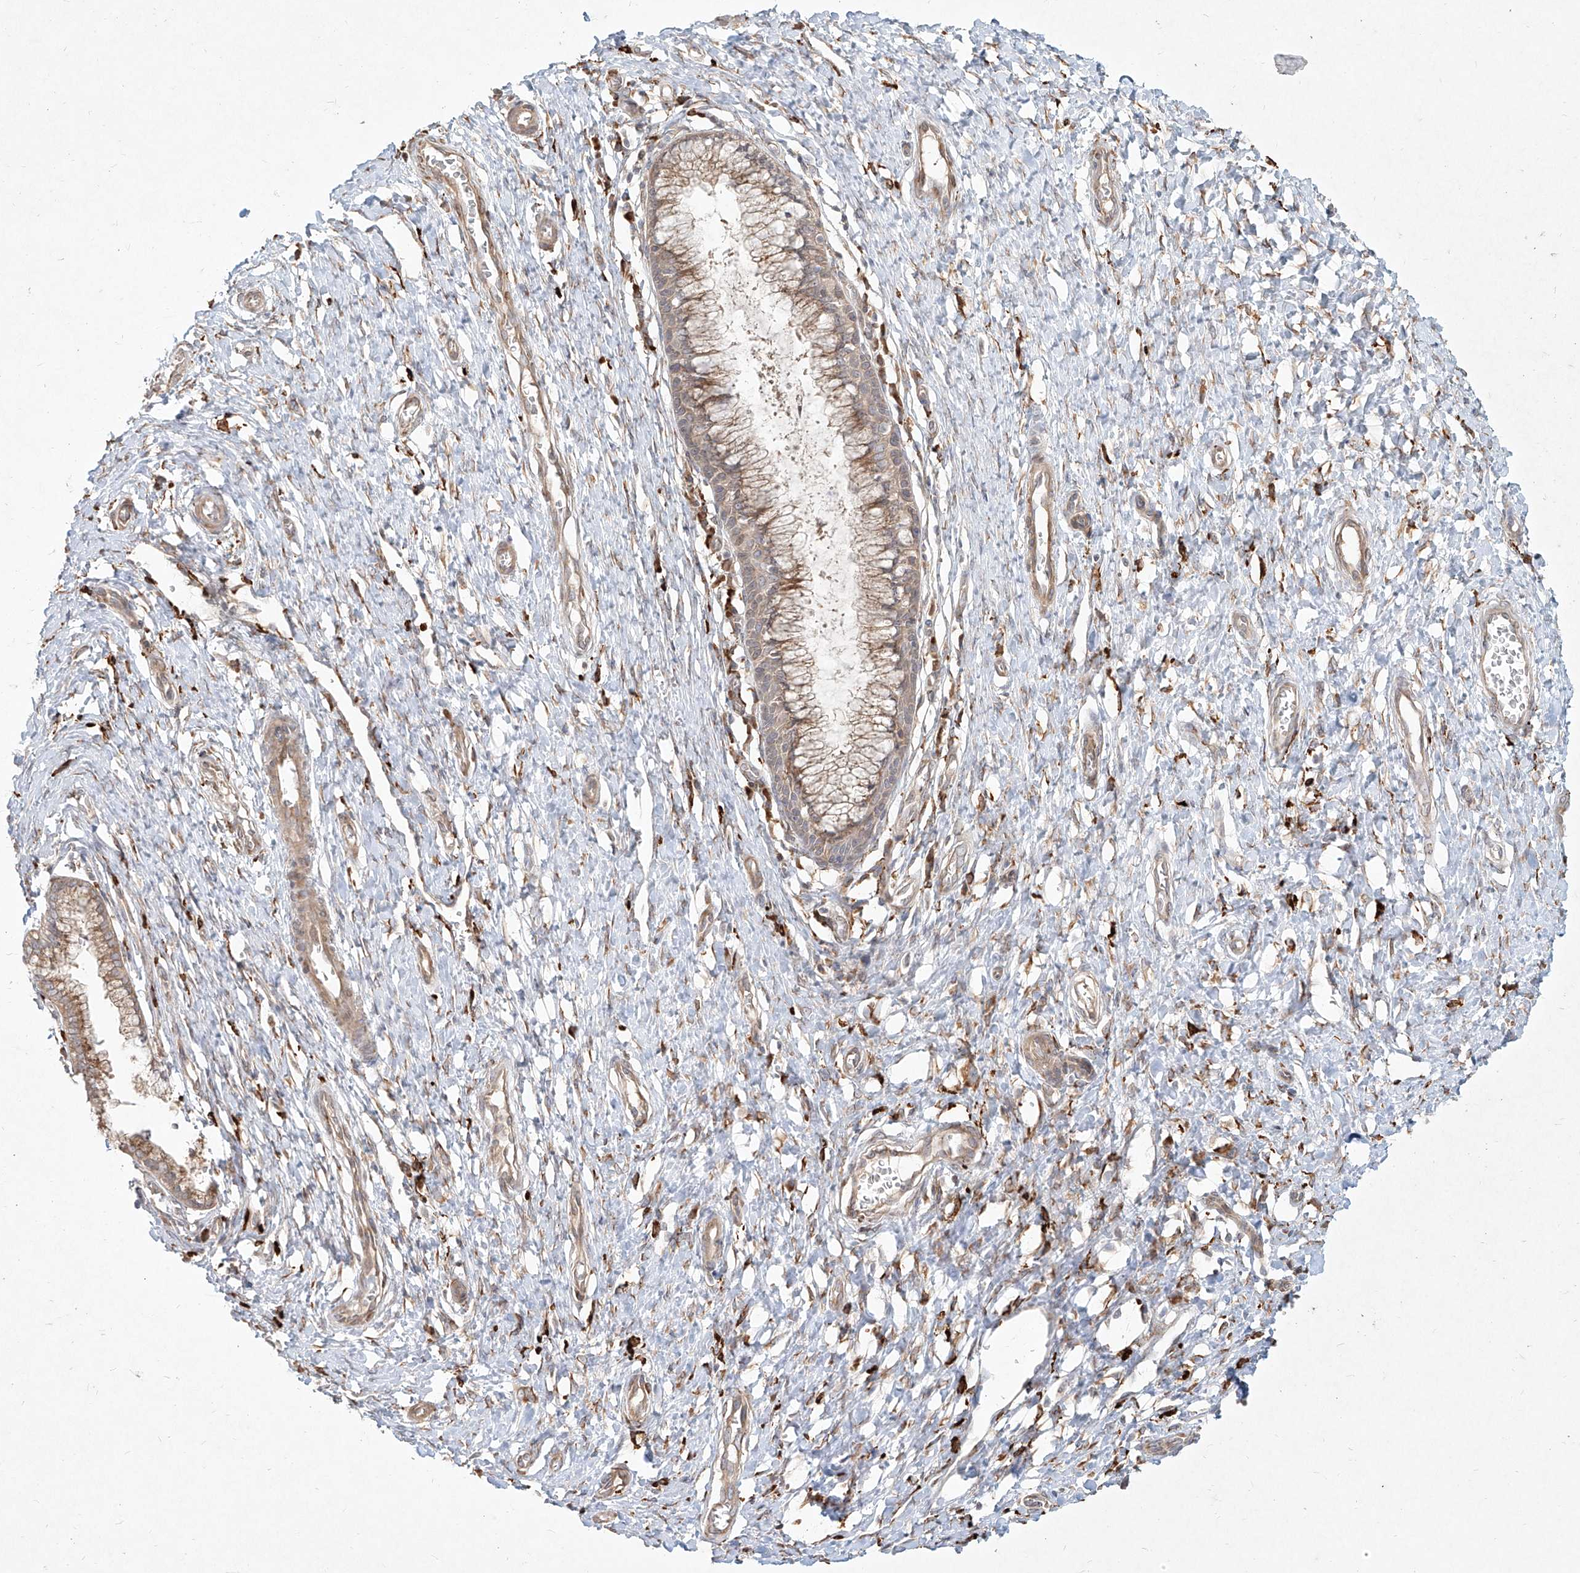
{"staining": {"intensity": "weak", "quantity": "25%-75%", "location": "cytoplasmic/membranous"}, "tissue": "cervix", "cell_type": "Glandular cells", "image_type": "normal", "snomed": [{"axis": "morphology", "description": "Normal tissue, NOS"}, {"axis": "topography", "description": "Cervix"}], "caption": "Weak cytoplasmic/membranous protein staining is present in approximately 25%-75% of glandular cells in cervix. (brown staining indicates protein expression, while blue staining denotes nuclei).", "gene": "CD209", "patient": {"sex": "female", "age": 55}}